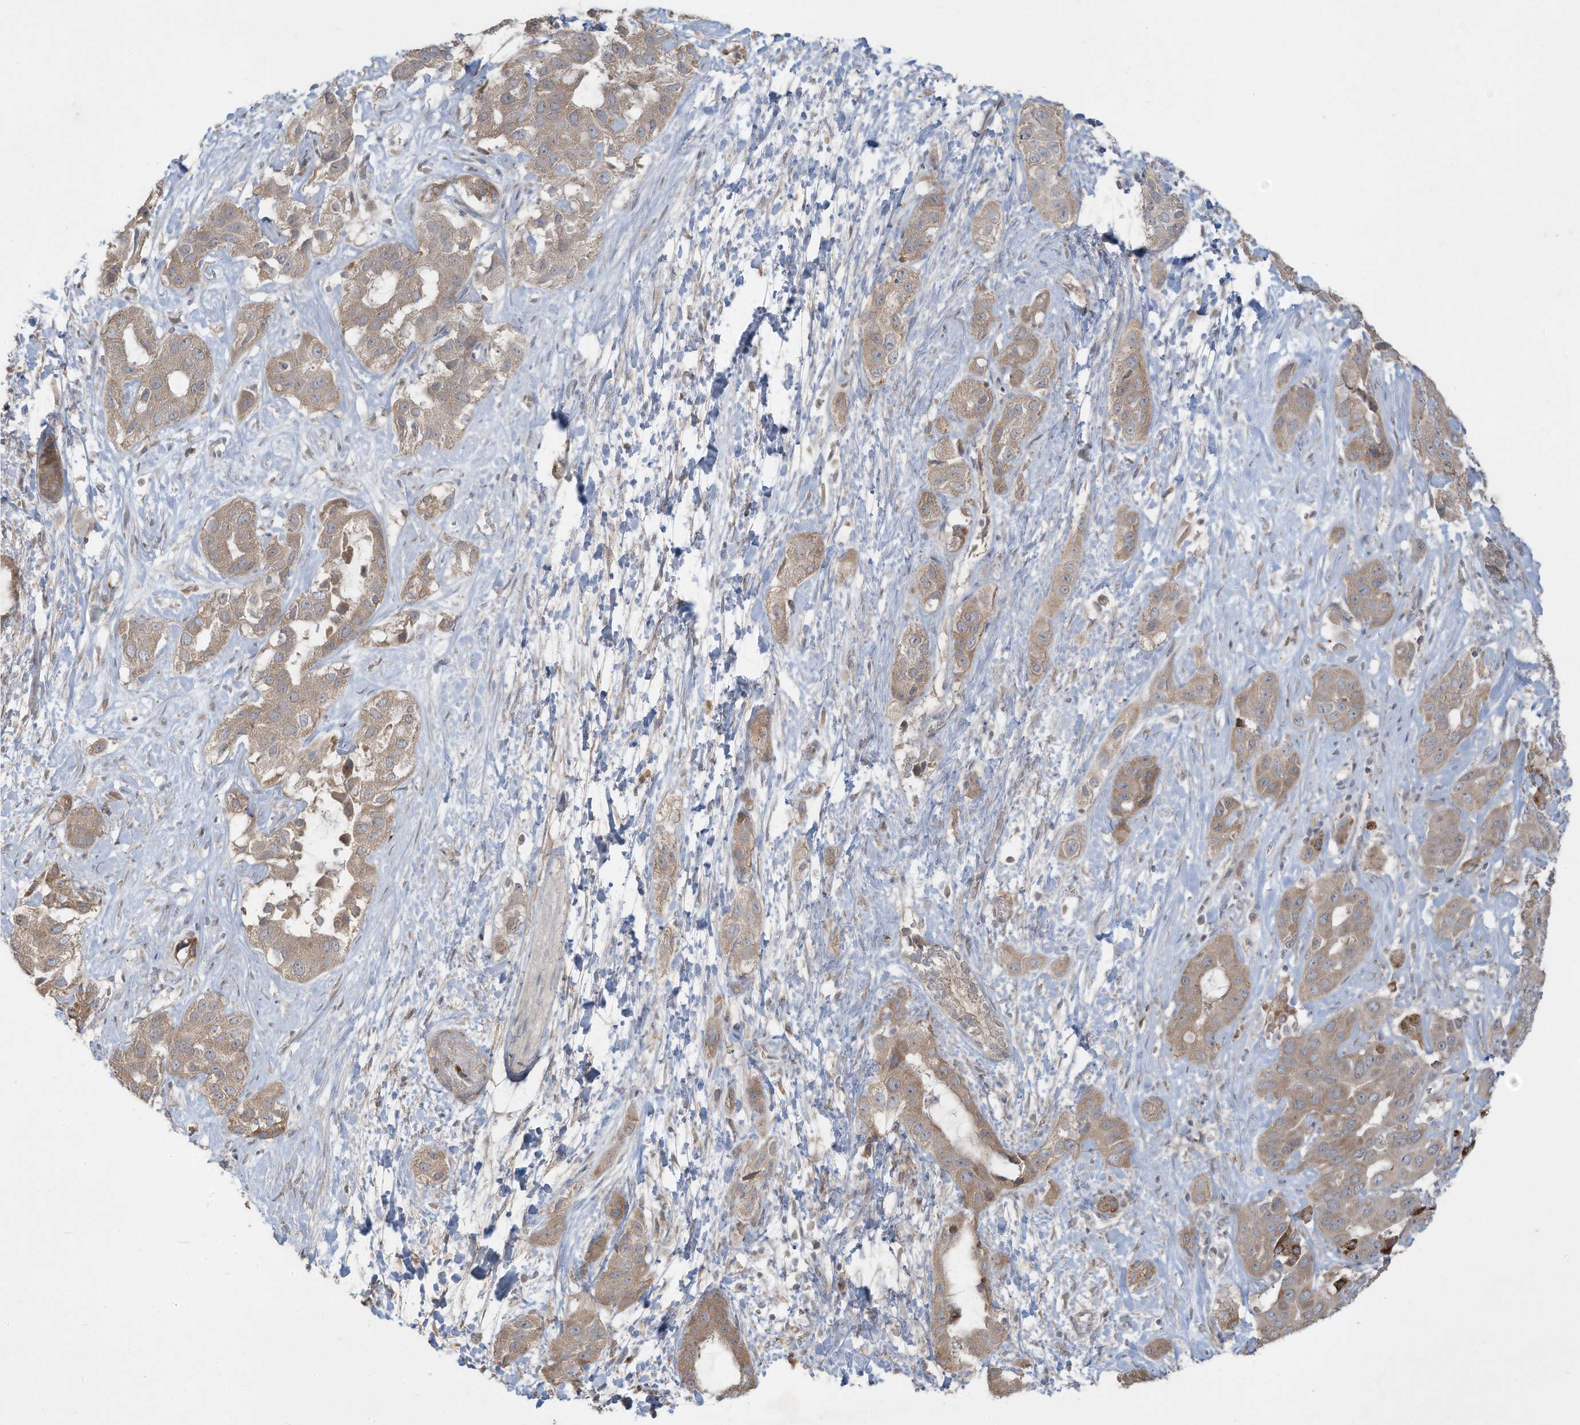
{"staining": {"intensity": "weak", "quantity": ">75%", "location": "cytoplasmic/membranous"}, "tissue": "liver cancer", "cell_type": "Tumor cells", "image_type": "cancer", "snomed": [{"axis": "morphology", "description": "Cholangiocarcinoma"}, {"axis": "topography", "description": "Liver"}], "caption": "Immunohistochemistry (IHC) staining of liver cancer, which reveals low levels of weak cytoplasmic/membranous expression in about >75% of tumor cells indicating weak cytoplasmic/membranous protein expression. The staining was performed using DAB (brown) for protein detection and nuclei were counterstained in hematoxylin (blue).", "gene": "MAGIX", "patient": {"sex": "female", "age": 52}}